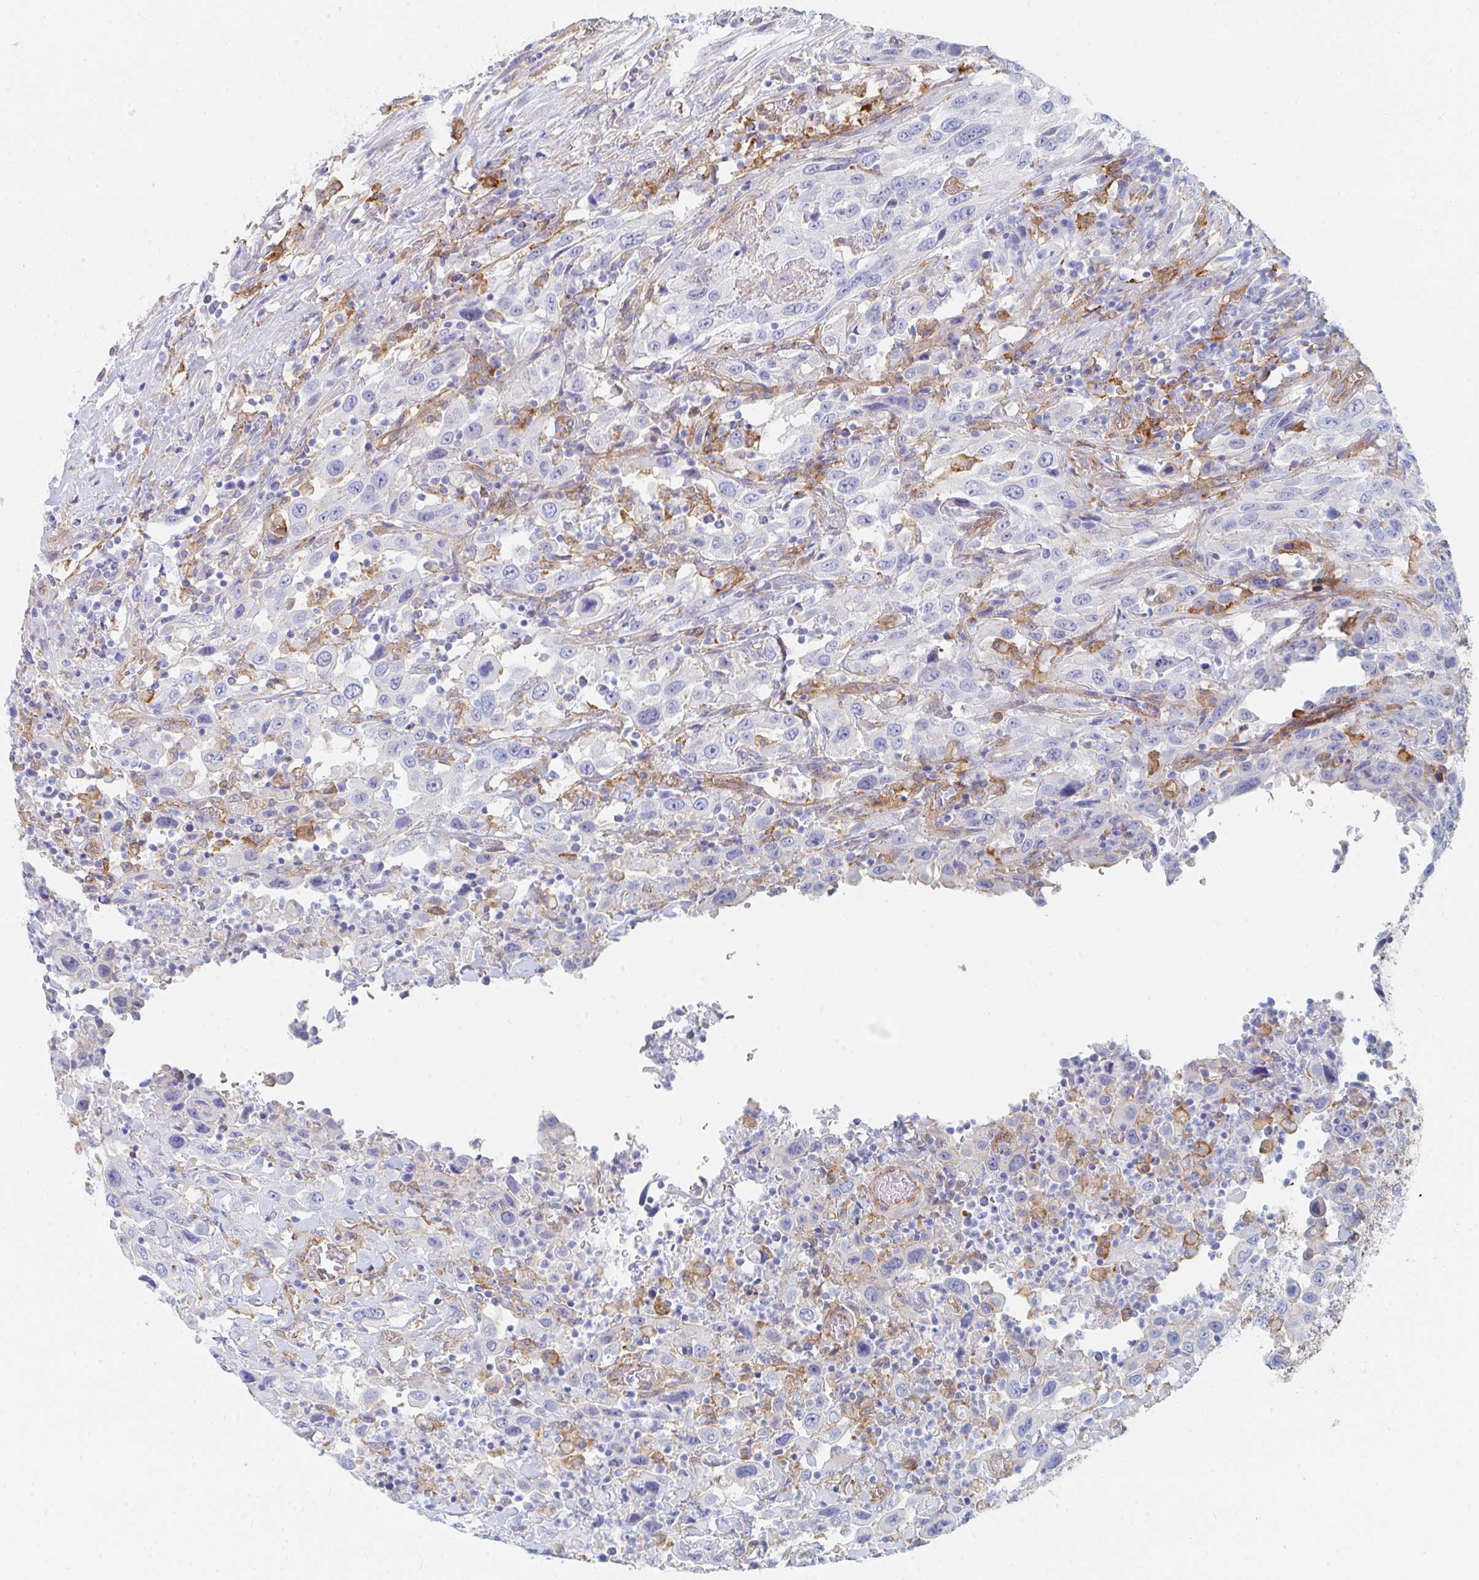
{"staining": {"intensity": "negative", "quantity": "none", "location": "none"}, "tissue": "urothelial cancer", "cell_type": "Tumor cells", "image_type": "cancer", "snomed": [{"axis": "morphology", "description": "Urothelial carcinoma, High grade"}, {"axis": "topography", "description": "Urinary bladder"}], "caption": "This is an immunohistochemistry (IHC) histopathology image of human urothelial cancer. There is no staining in tumor cells.", "gene": "DAB2", "patient": {"sex": "male", "age": 61}}